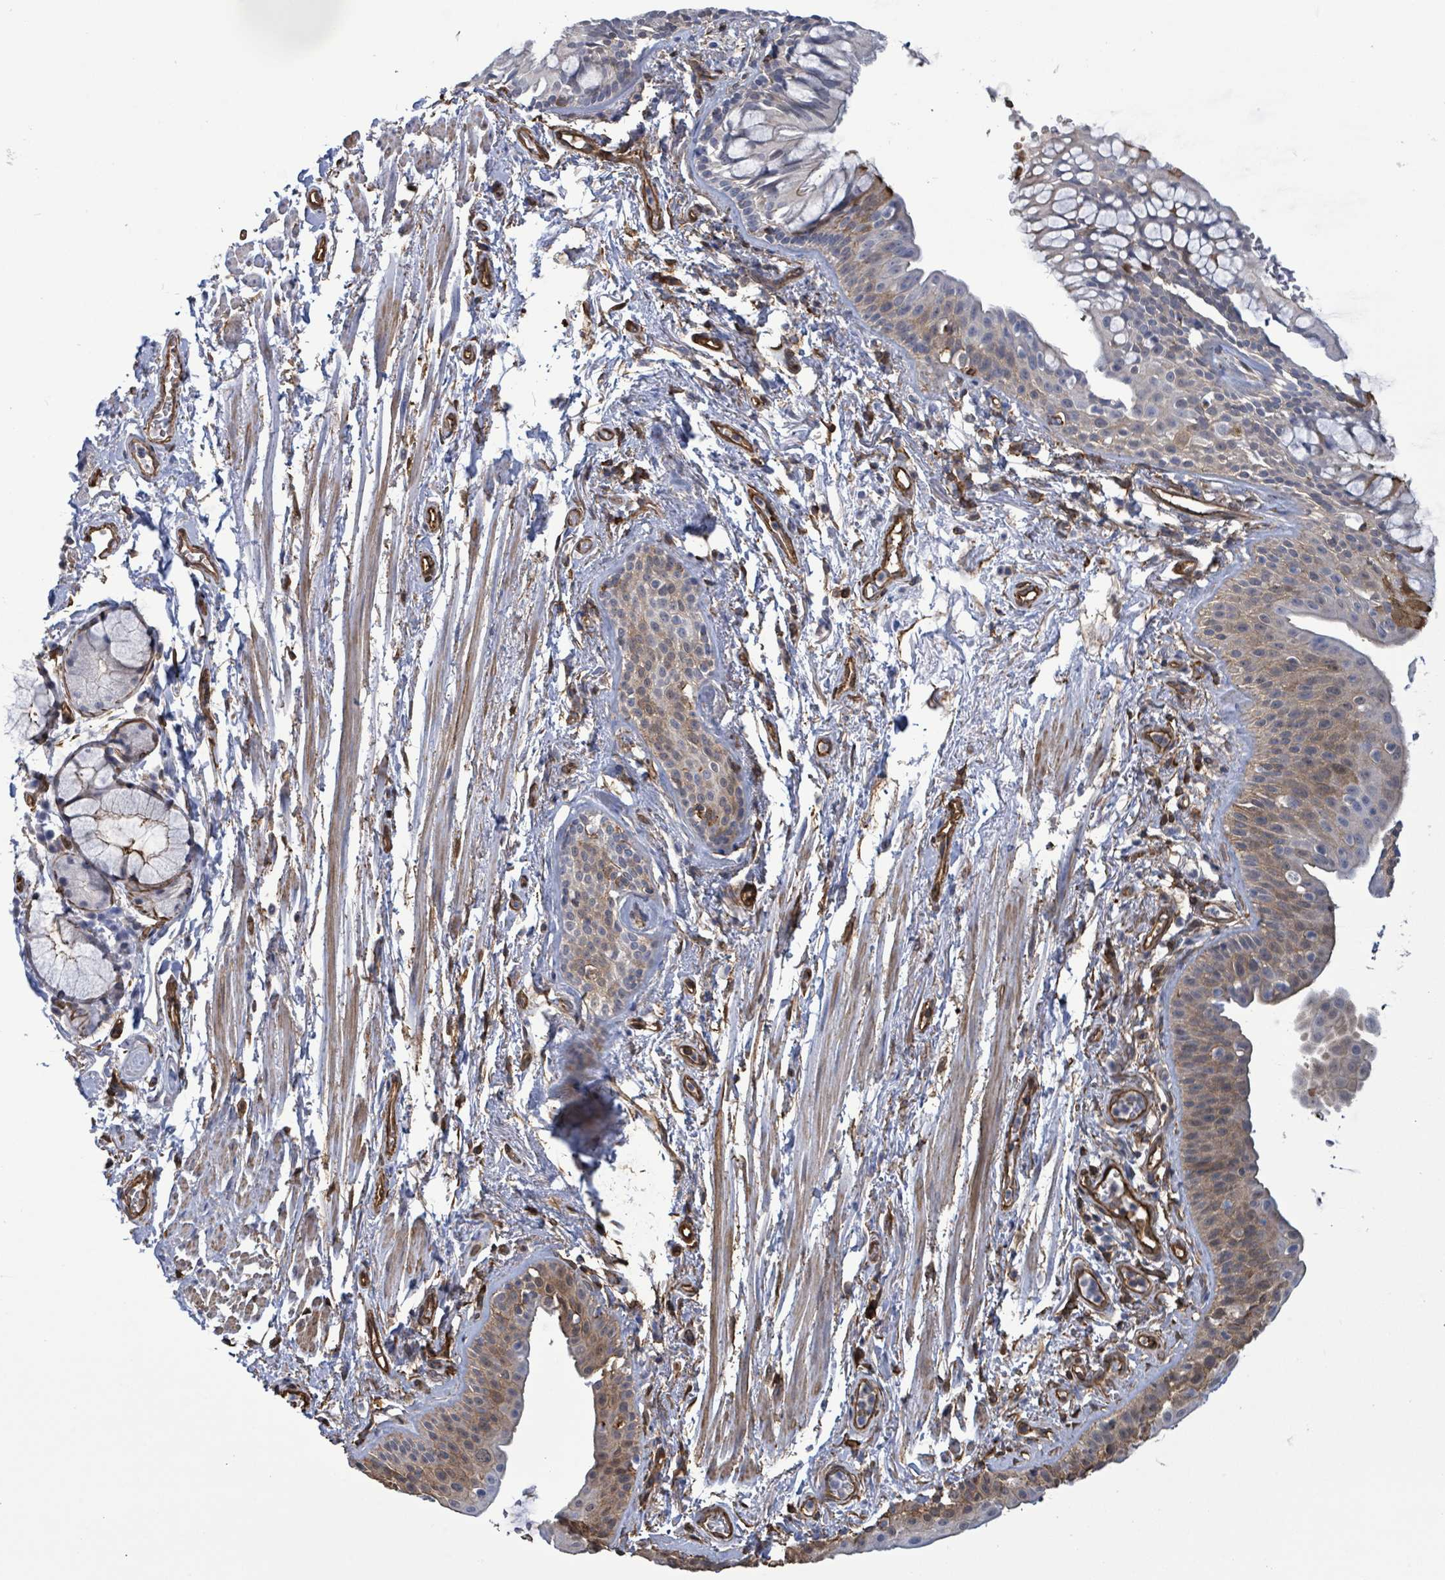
{"staining": {"intensity": "weak", "quantity": "25%-75%", "location": "cytoplasmic/membranous"}, "tissue": "bronchus", "cell_type": "Respiratory epithelial cells", "image_type": "normal", "snomed": [{"axis": "morphology", "description": "Normal tissue, NOS"}, {"axis": "topography", "description": "Bronchus"}], "caption": "Immunohistochemistry (IHC) image of unremarkable bronchus stained for a protein (brown), which reveals low levels of weak cytoplasmic/membranous staining in approximately 25%-75% of respiratory epithelial cells.", "gene": "PRKRIP1", "patient": {"sex": "male", "age": 70}}